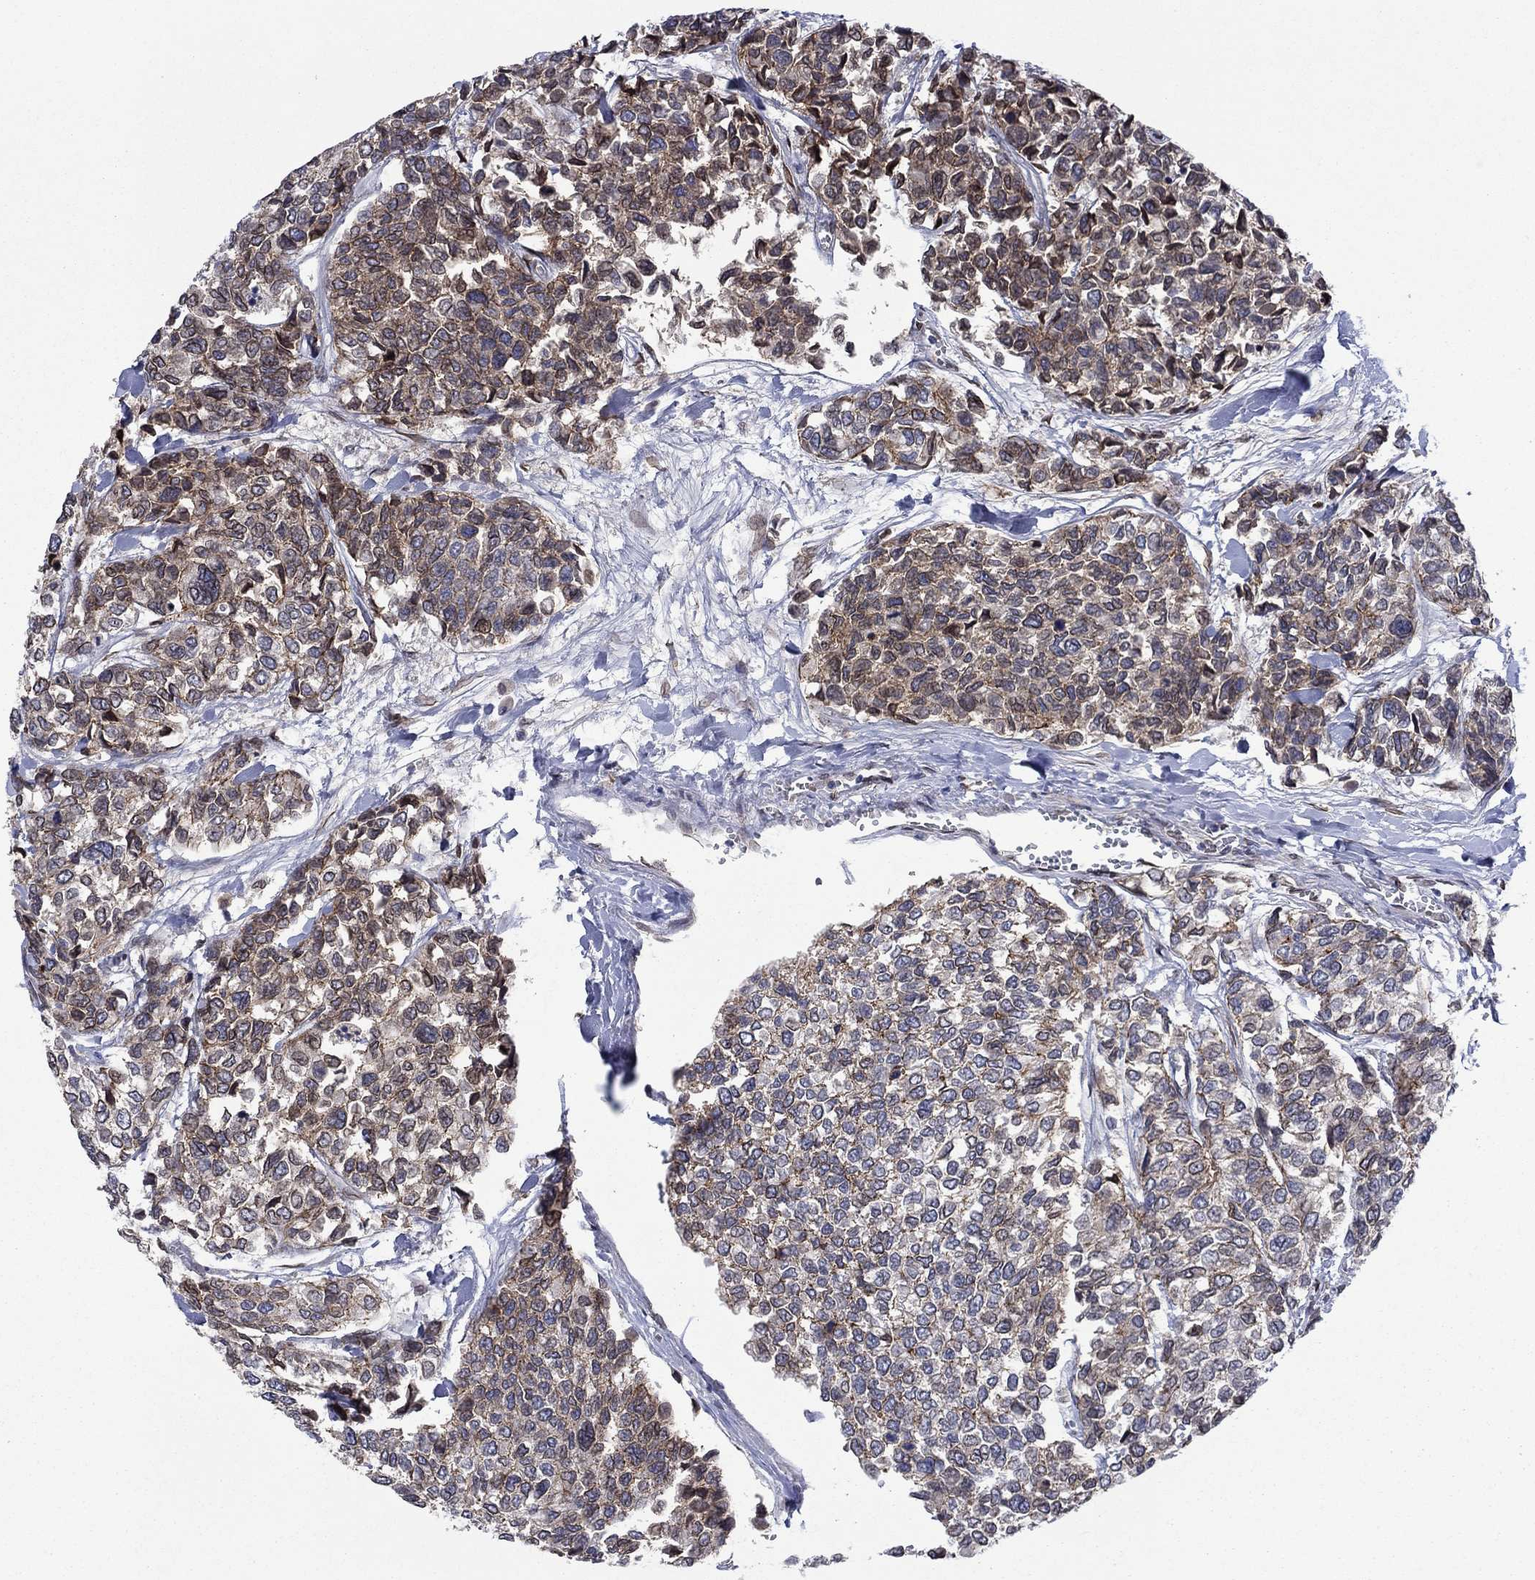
{"staining": {"intensity": "weak", "quantity": ">75%", "location": "cytoplasmic/membranous"}, "tissue": "urothelial cancer", "cell_type": "Tumor cells", "image_type": "cancer", "snomed": [{"axis": "morphology", "description": "Urothelial carcinoma, High grade"}, {"axis": "topography", "description": "Urinary bladder"}], "caption": "Protein expression by immunohistochemistry reveals weak cytoplasmic/membranous expression in about >75% of tumor cells in urothelial cancer. Immunohistochemistry stains the protein in brown and the nuclei are stained blue.", "gene": "EMC9", "patient": {"sex": "male", "age": 77}}